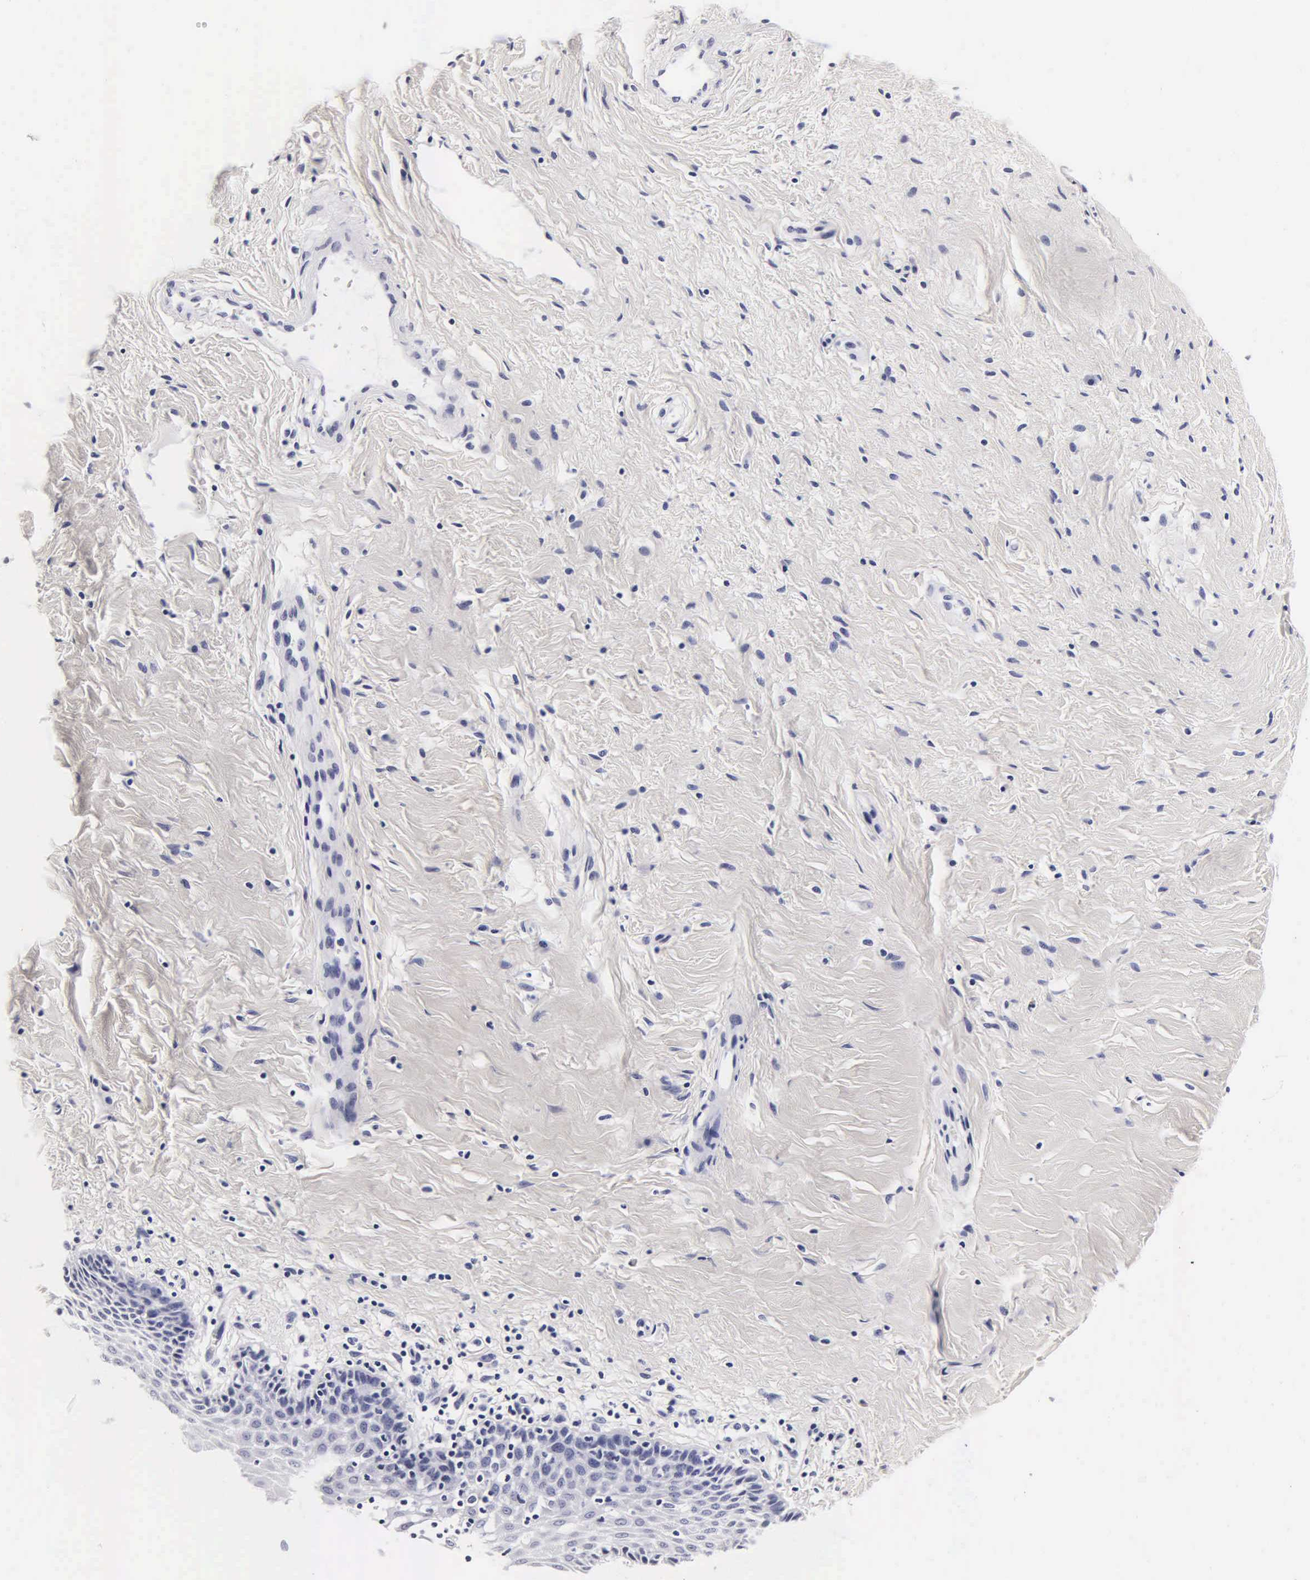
{"staining": {"intensity": "negative", "quantity": "none", "location": "none"}, "tissue": "cervix", "cell_type": "Glandular cells", "image_type": "normal", "snomed": [{"axis": "morphology", "description": "Normal tissue, NOS"}, {"axis": "topography", "description": "Cervix"}], "caption": "IHC photomicrograph of unremarkable human cervix stained for a protein (brown), which demonstrates no staining in glandular cells.", "gene": "CGB3", "patient": {"sex": "female", "age": 53}}